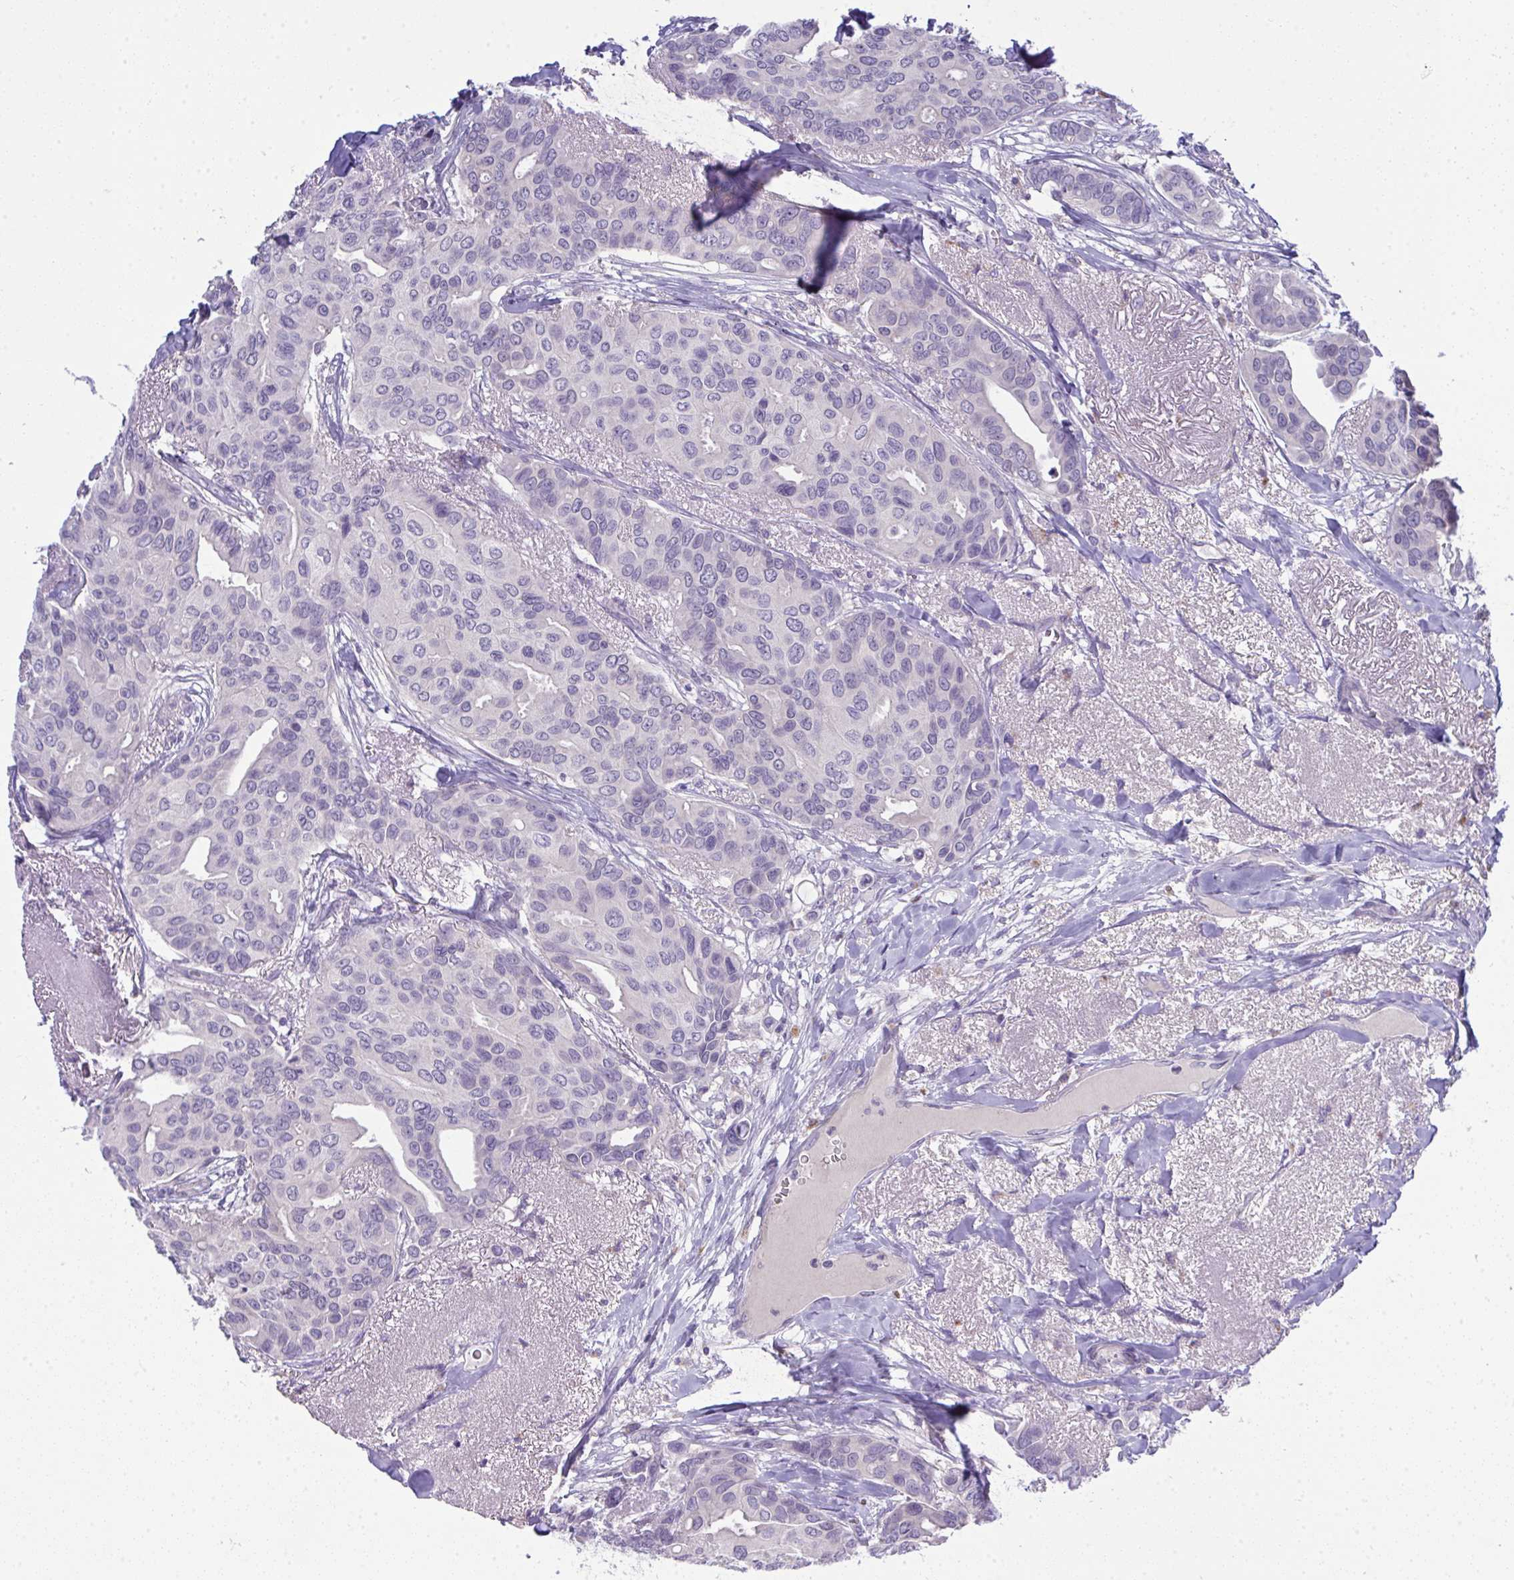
{"staining": {"intensity": "negative", "quantity": "none", "location": "none"}, "tissue": "breast cancer", "cell_type": "Tumor cells", "image_type": "cancer", "snomed": [{"axis": "morphology", "description": "Duct carcinoma"}, {"axis": "topography", "description": "Breast"}], "caption": "Tumor cells show no significant protein expression in breast cancer.", "gene": "SPTB", "patient": {"sex": "female", "age": 54}}